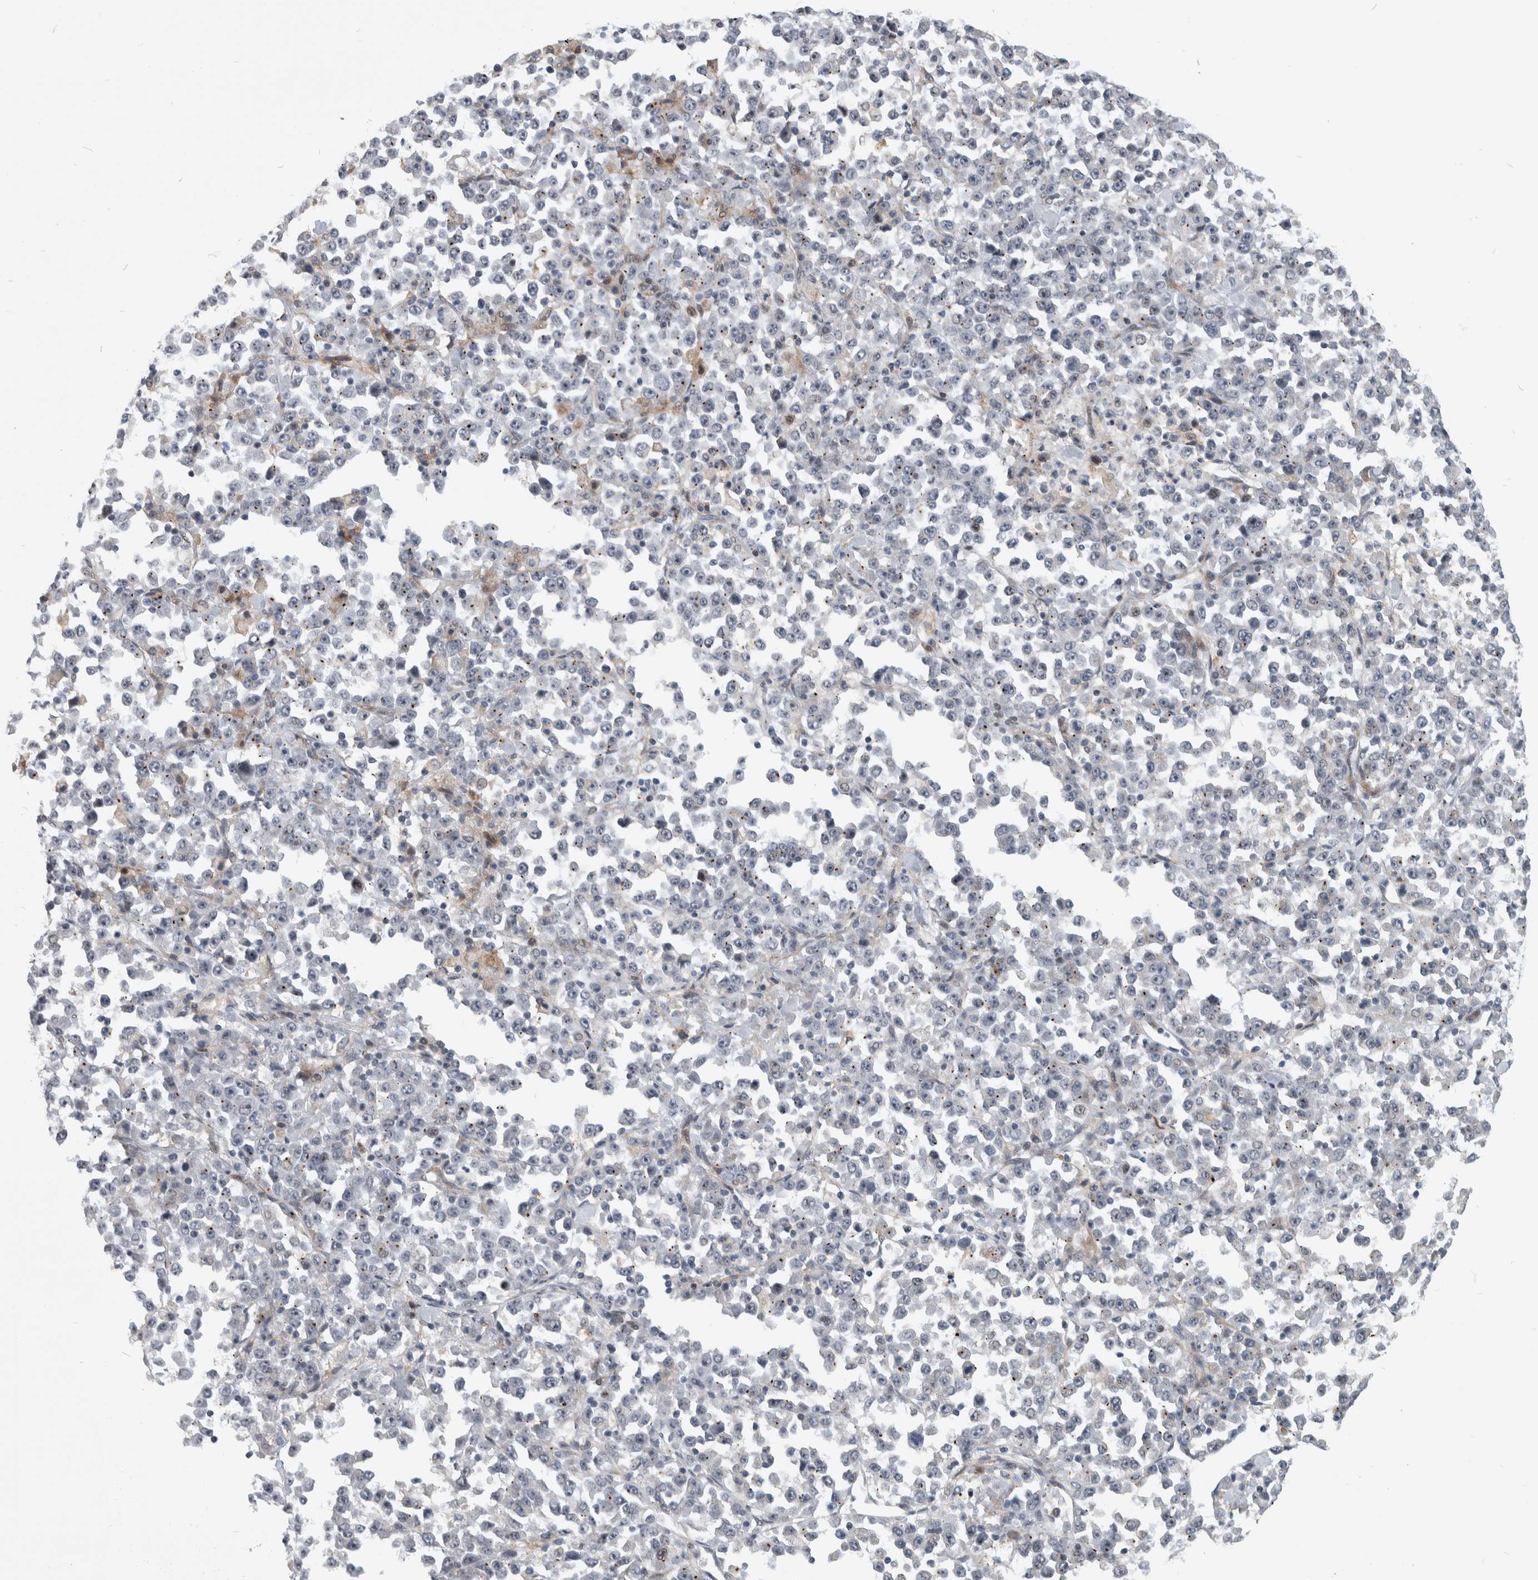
{"staining": {"intensity": "negative", "quantity": "none", "location": "none"}, "tissue": "stomach cancer", "cell_type": "Tumor cells", "image_type": "cancer", "snomed": [{"axis": "morphology", "description": "Normal tissue, NOS"}, {"axis": "morphology", "description": "Adenocarcinoma, NOS"}, {"axis": "topography", "description": "Stomach, upper"}, {"axis": "topography", "description": "Stomach"}], "caption": "Adenocarcinoma (stomach) stained for a protein using IHC displays no expression tumor cells.", "gene": "MSL1", "patient": {"sex": "male", "age": 59}}